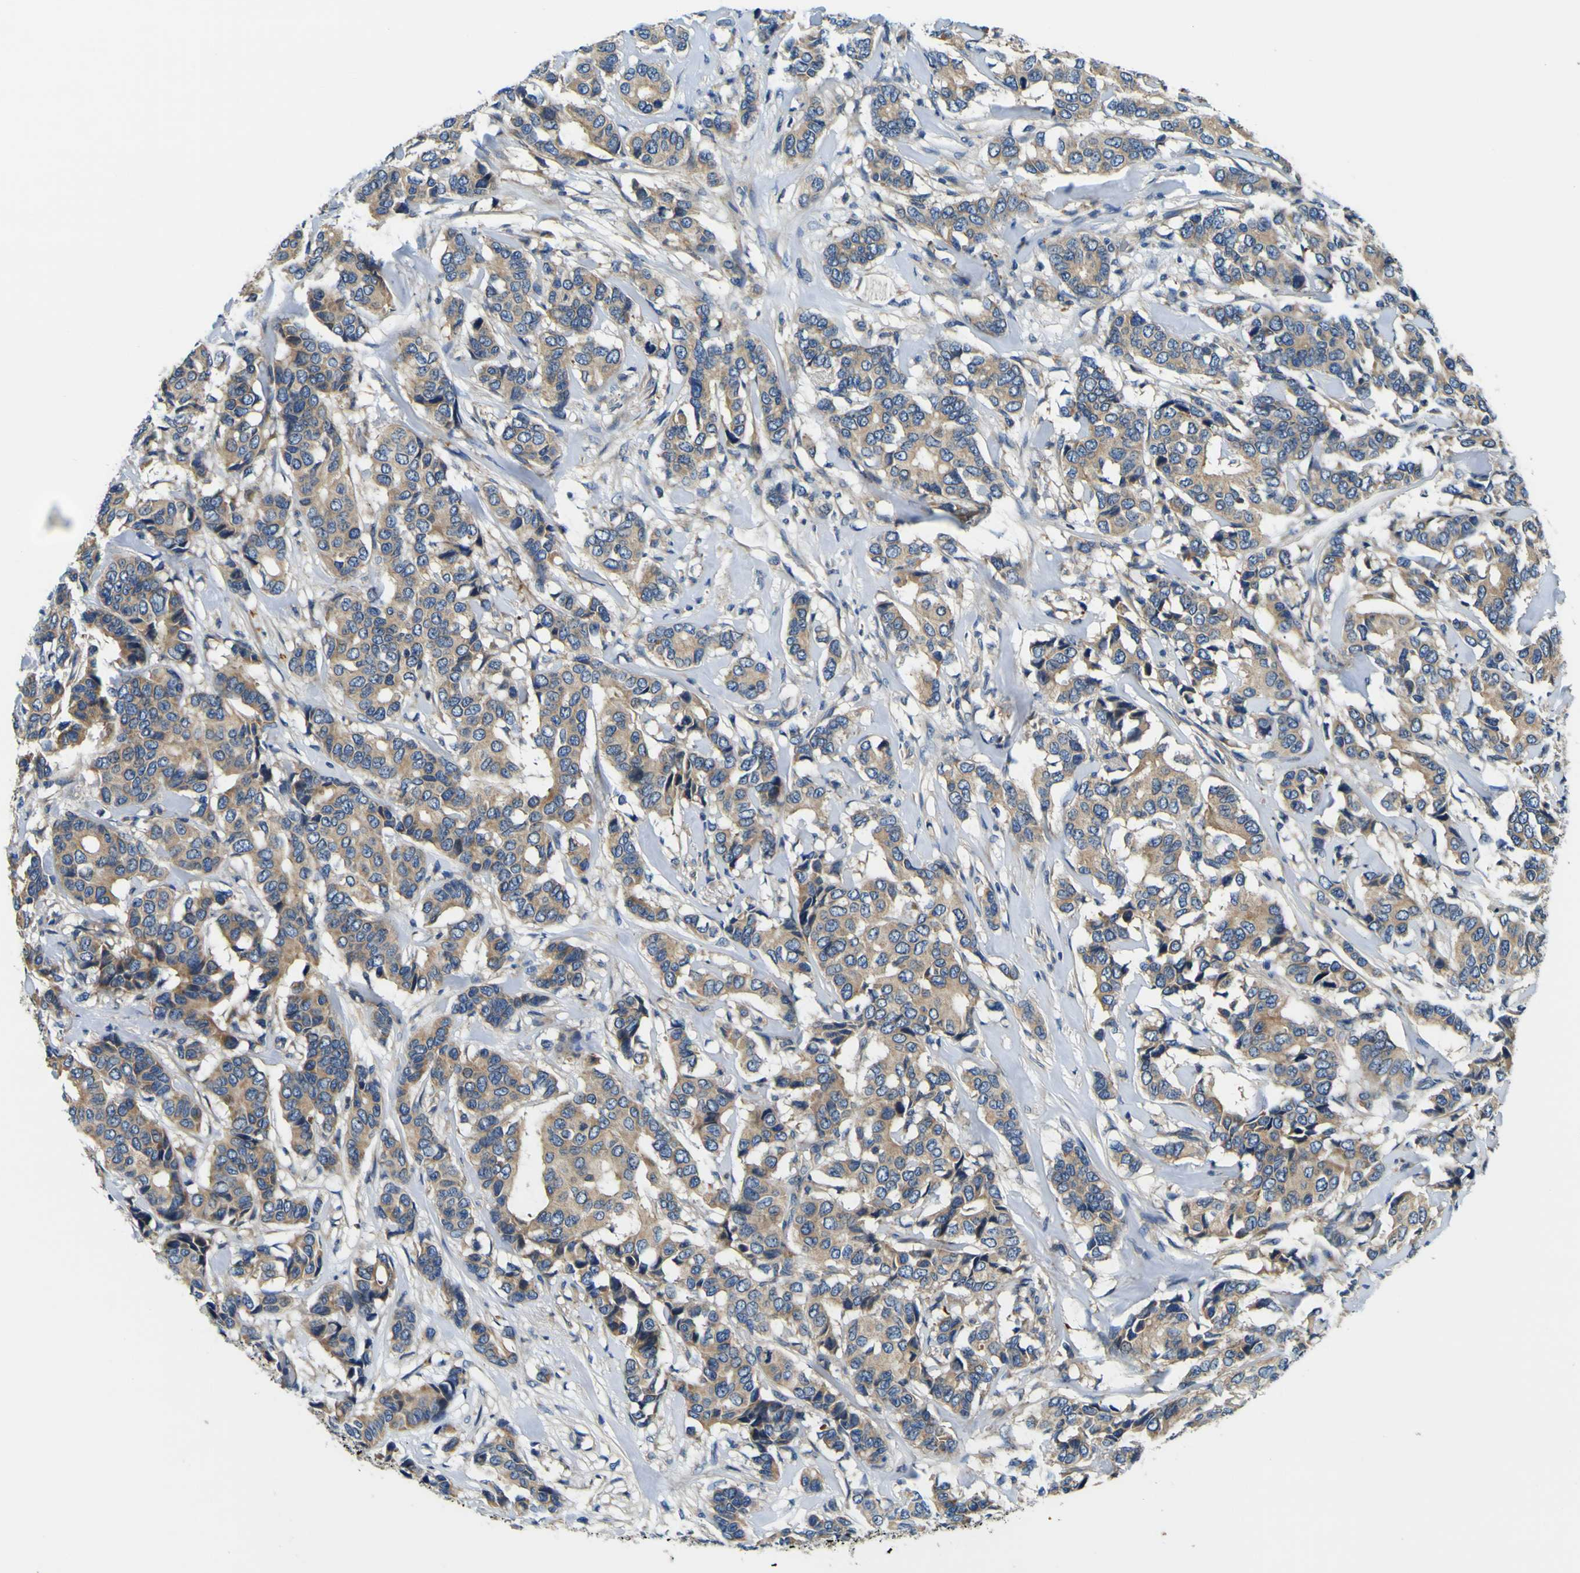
{"staining": {"intensity": "moderate", "quantity": ">75%", "location": "cytoplasmic/membranous"}, "tissue": "breast cancer", "cell_type": "Tumor cells", "image_type": "cancer", "snomed": [{"axis": "morphology", "description": "Duct carcinoma"}, {"axis": "topography", "description": "Breast"}], "caption": "The photomicrograph exhibits immunohistochemical staining of breast intraductal carcinoma. There is moderate cytoplasmic/membranous positivity is present in approximately >75% of tumor cells. The staining was performed using DAB (3,3'-diaminobenzidine) to visualize the protein expression in brown, while the nuclei were stained in blue with hematoxylin (Magnification: 20x).", "gene": "CLSTN1", "patient": {"sex": "female", "age": 87}}